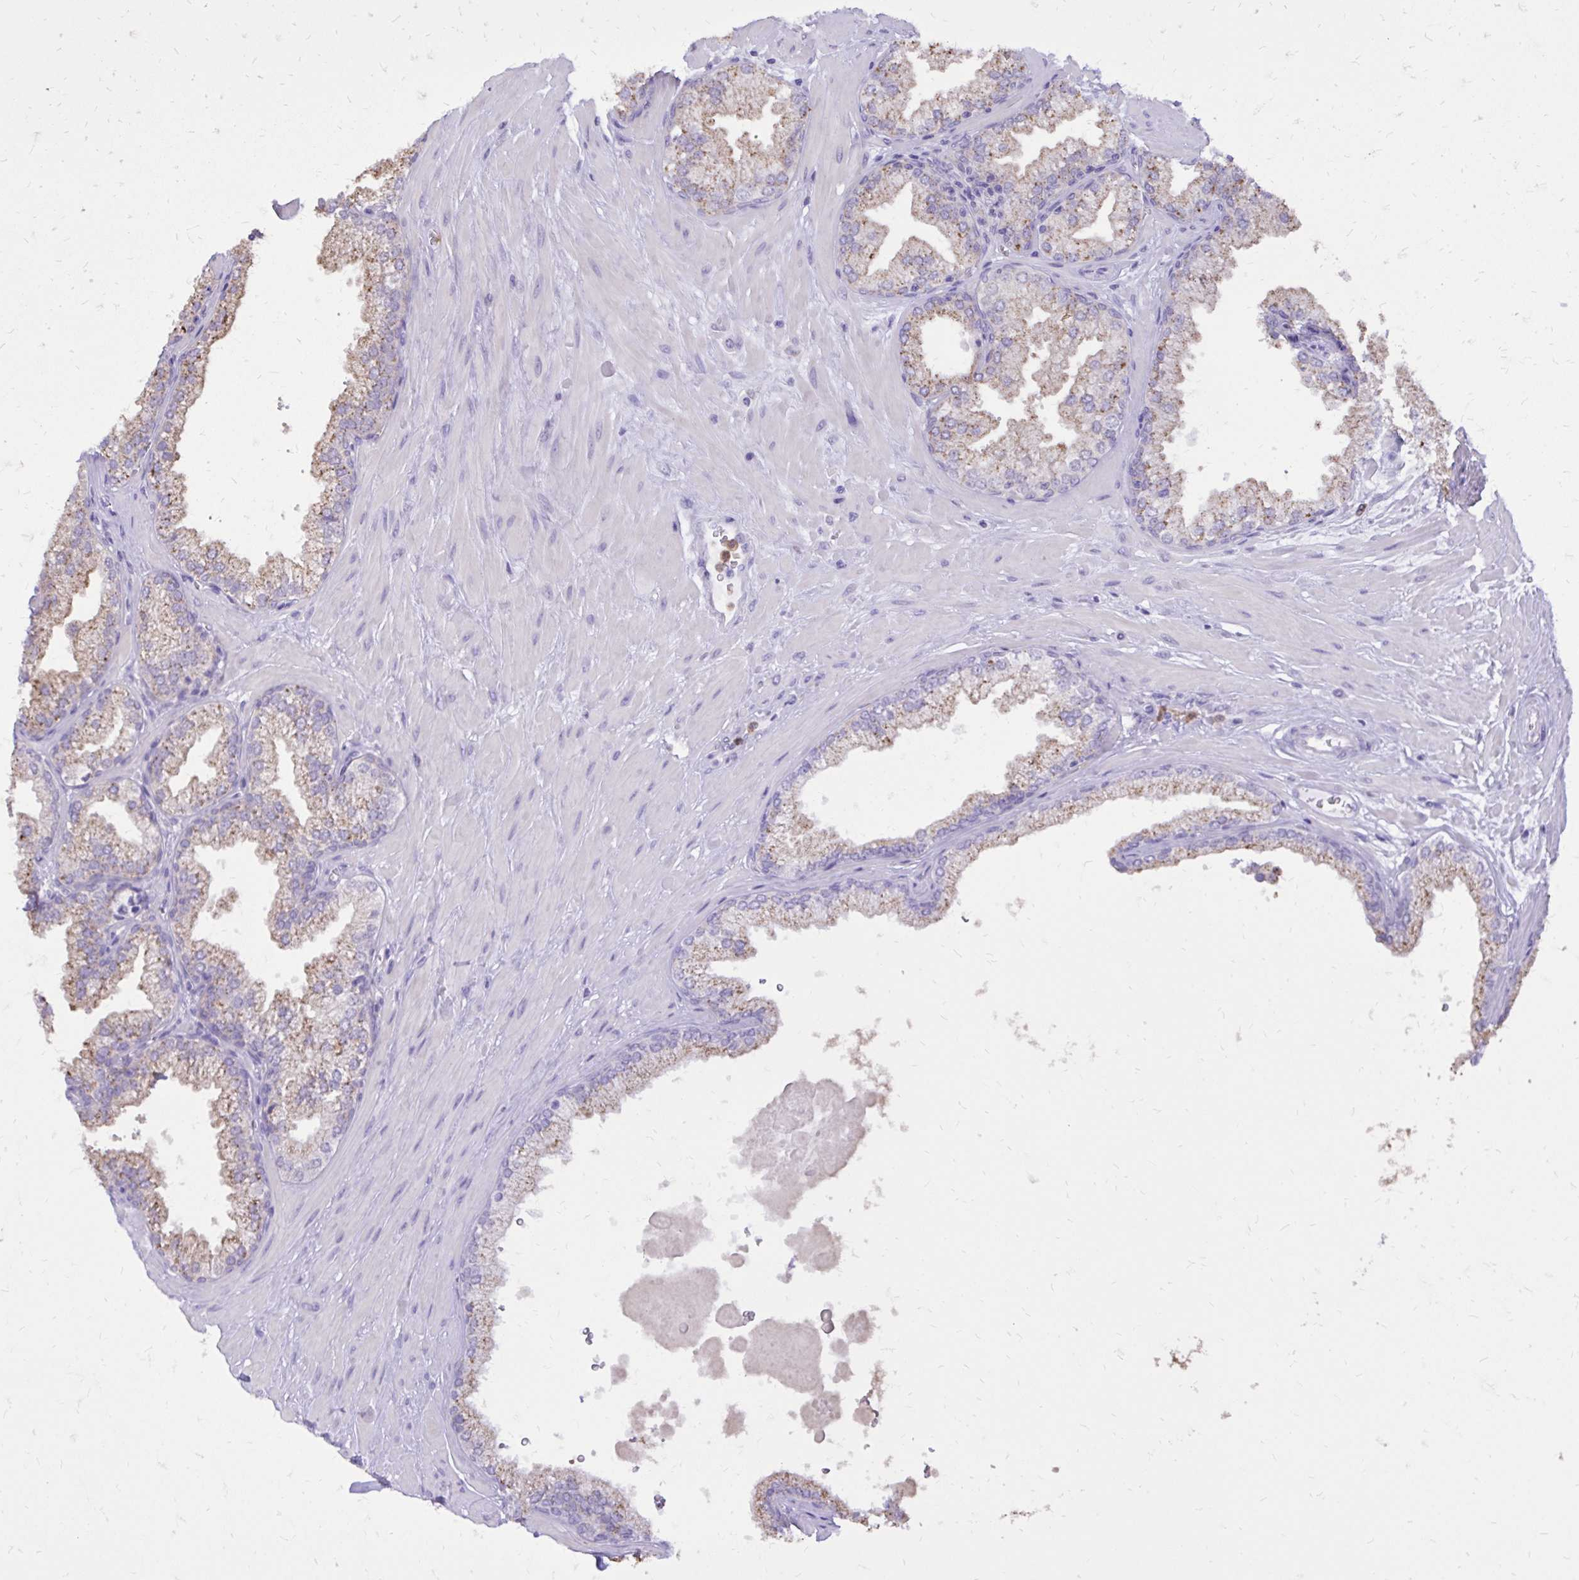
{"staining": {"intensity": "weak", "quantity": ">75%", "location": "cytoplasmic/membranous"}, "tissue": "prostate", "cell_type": "Glandular cells", "image_type": "normal", "snomed": [{"axis": "morphology", "description": "Normal tissue, NOS"}, {"axis": "topography", "description": "Prostate"}, {"axis": "topography", "description": "Peripheral nerve tissue"}], "caption": "IHC staining of unremarkable prostate, which displays low levels of weak cytoplasmic/membranous positivity in approximately >75% of glandular cells indicating weak cytoplasmic/membranous protein positivity. The staining was performed using DAB (3,3'-diaminobenzidine) (brown) for protein detection and nuclei were counterstained in hematoxylin (blue).", "gene": "CAT", "patient": {"sex": "male", "age": 61}}